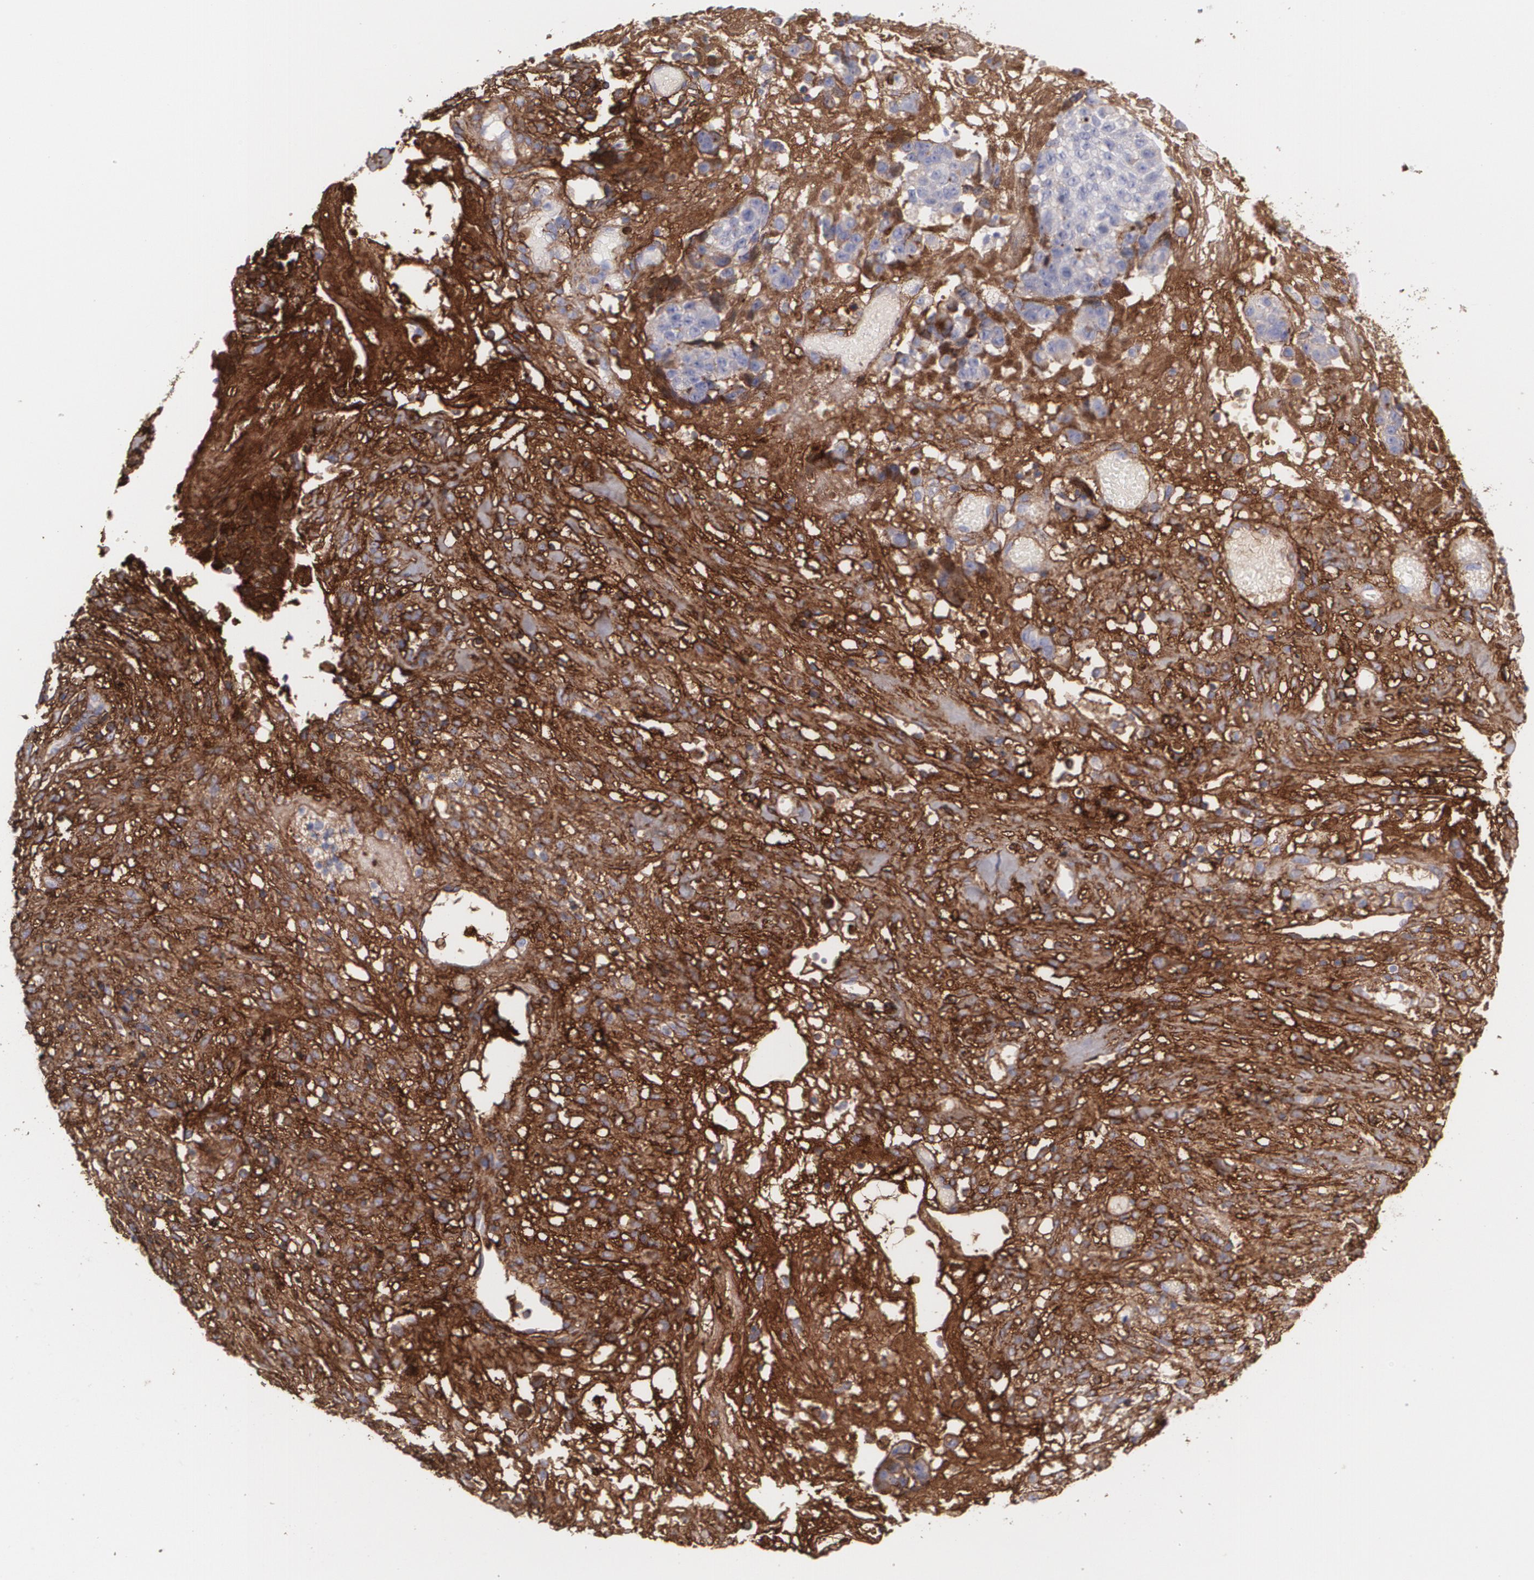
{"staining": {"intensity": "weak", "quantity": "<25%", "location": "cytoplasmic/membranous"}, "tissue": "ovarian cancer", "cell_type": "Tumor cells", "image_type": "cancer", "snomed": [{"axis": "morphology", "description": "Carcinoma, endometroid"}, {"axis": "topography", "description": "Ovary"}], "caption": "Immunohistochemical staining of endometroid carcinoma (ovarian) shows no significant positivity in tumor cells.", "gene": "FBLN1", "patient": {"sex": "female", "age": 42}}